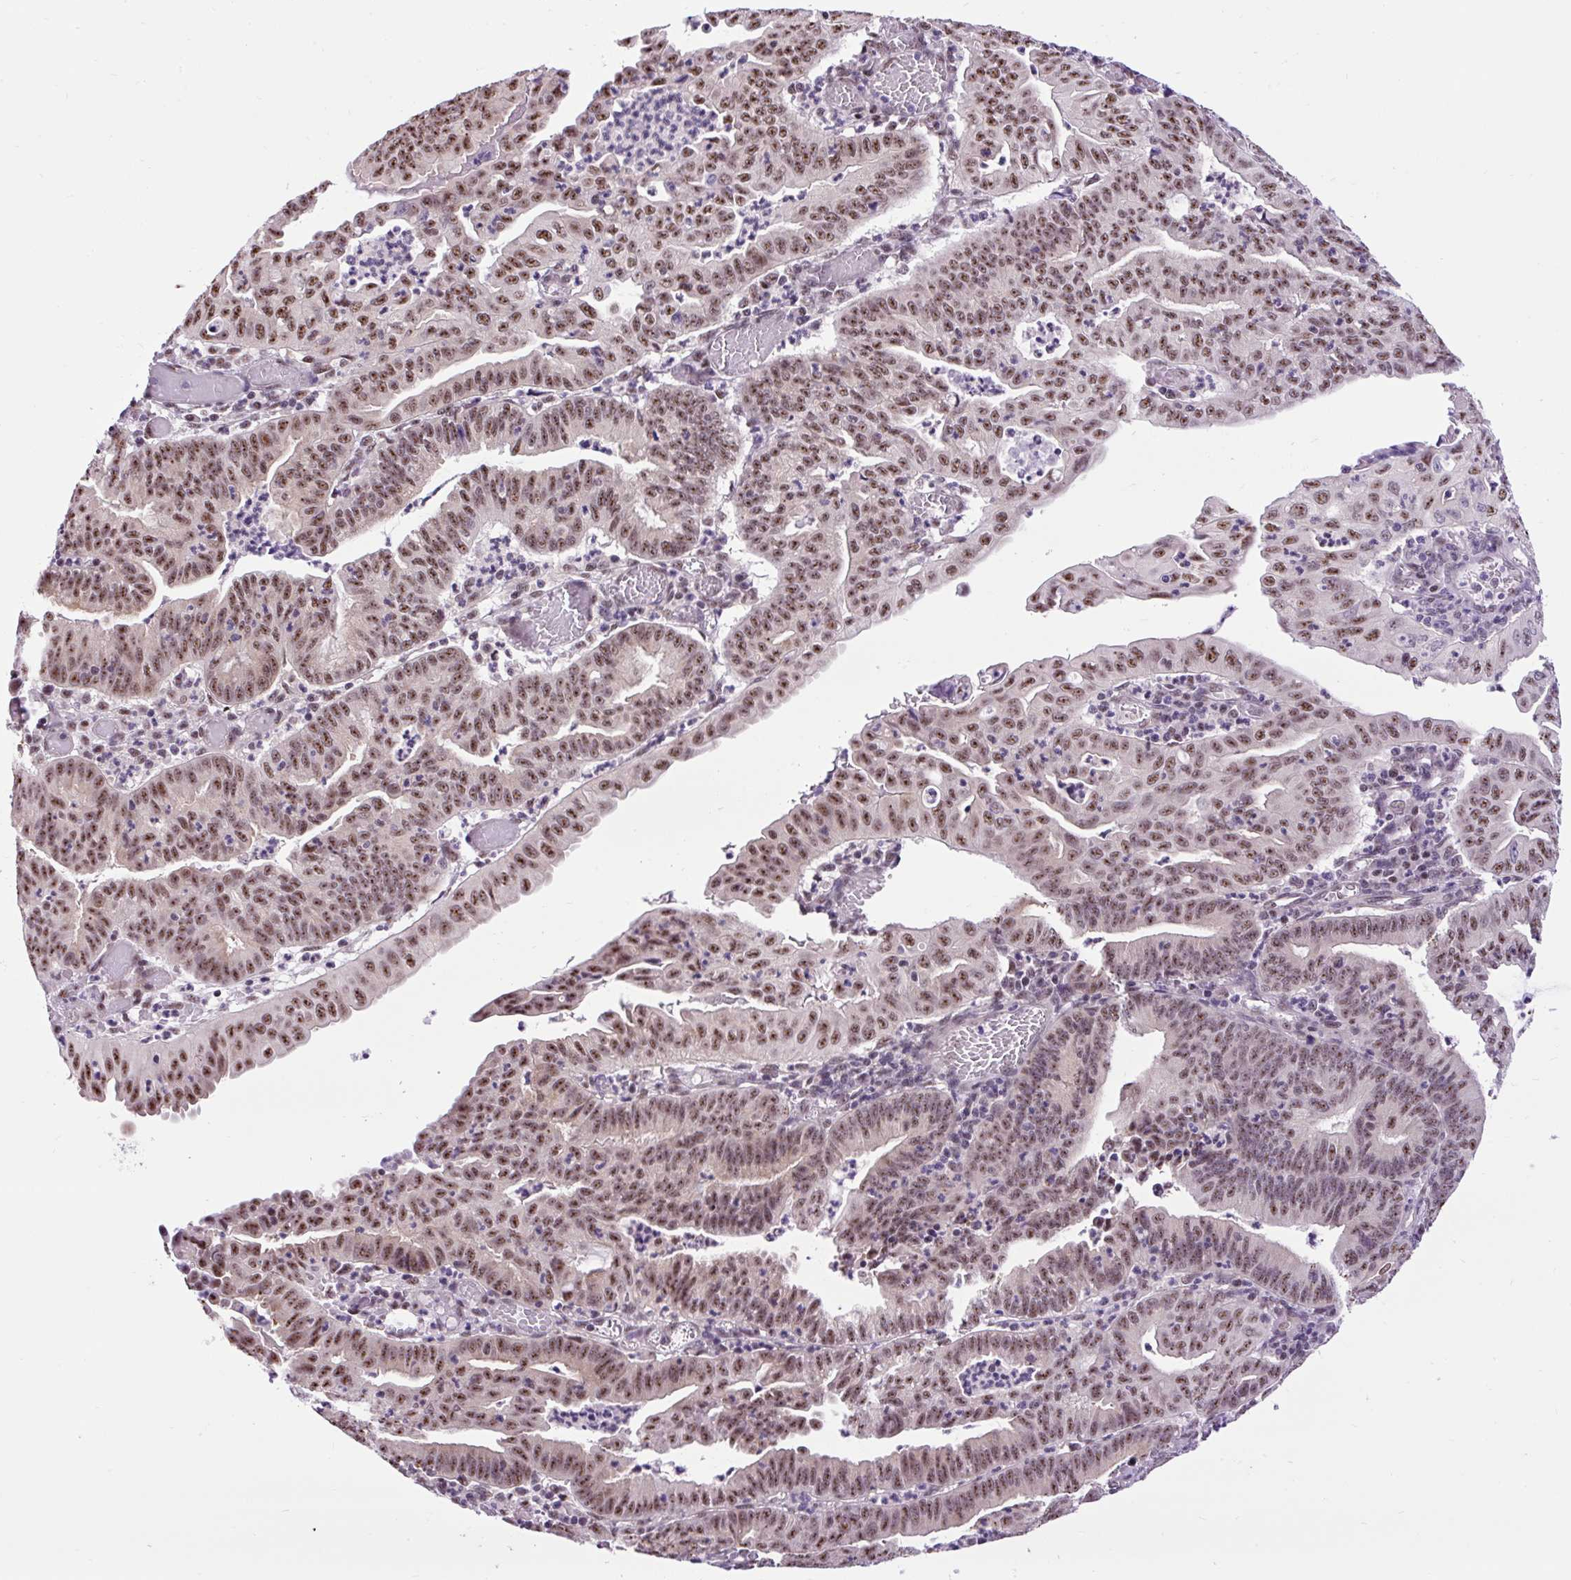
{"staining": {"intensity": "moderate", "quantity": ">75%", "location": "nuclear"}, "tissue": "endometrial cancer", "cell_type": "Tumor cells", "image_type": "cancer", "snomed": [{"axis": "morphology", "description": "Adenocarcinoma, NOS"}, {"axis": "topography", "description": "Endometrium"}], "caption": "IHC image of adenocarcinoma (endometrial) stained for a protein (brown), which shows medium levels of moderate nuclear staining in about >75% of tumor cells.", "gene": "SMC5", "patient": {"sex": "female", "age": 60}}